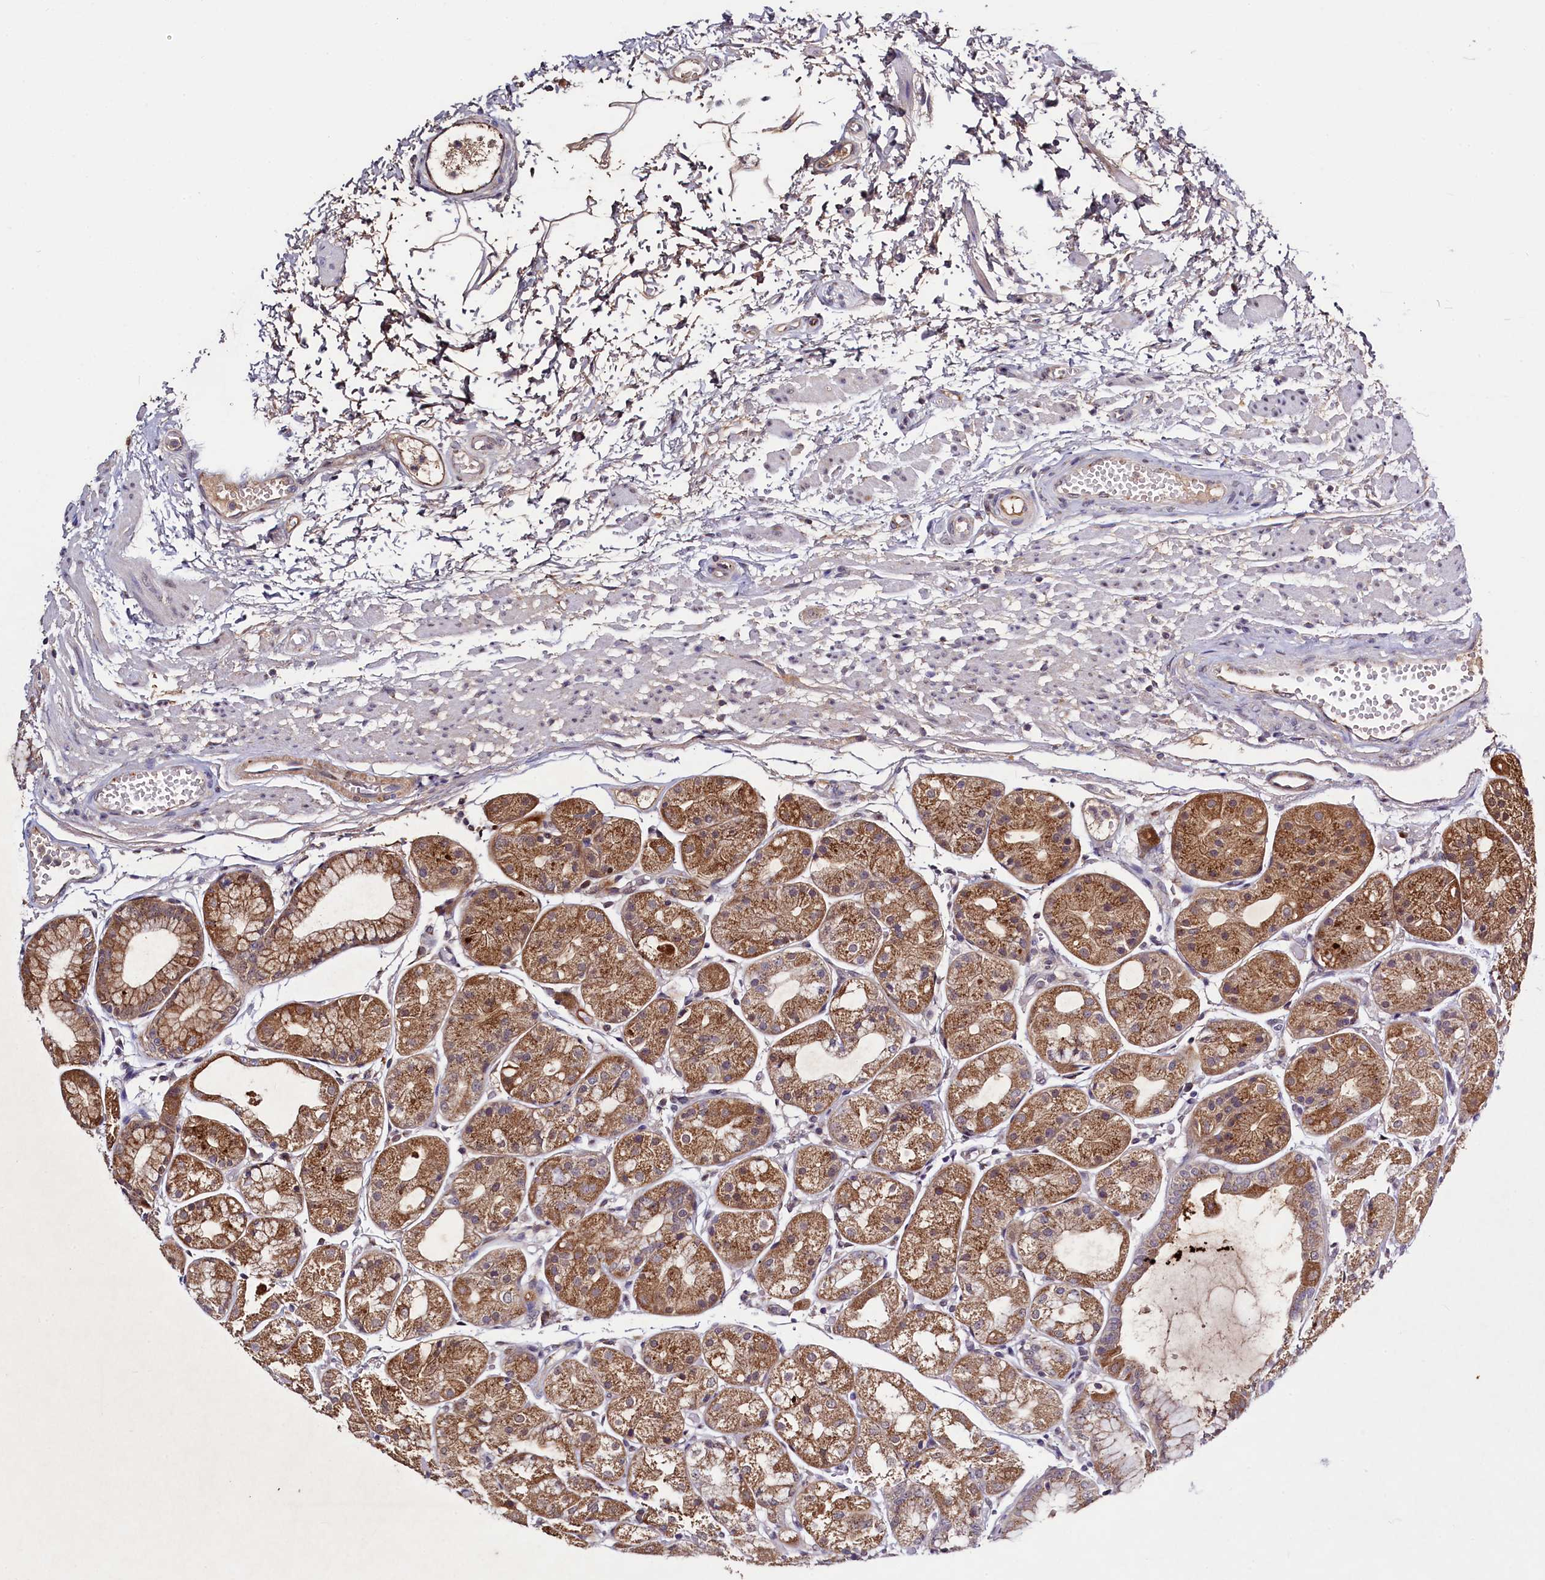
{"staining": {"intensity": "moderate", "quantity": ">75%", "location": "cytoplasmic/membranous"}, "tissue": "stomach", "cell_type": "Glandular cells", "image_type": "normal", "snomed": [{"axis": "morphology", "description": "Normal tissue, NOS"}, {"axis": "topography", "description": "Stomach, upper"}], "caption": "Benign stomach demonstrates moderate cytoplasmic/membranous staining in about >75% of glandular cells, visualized by immunohistochemistry. The staining is performed using DAB brown chromogen to label protein expression. The nuclei are counter-stained blue using hematoxylin.", "gene": "SEC24C", "patient": {"sex": "male", "age": 72}}